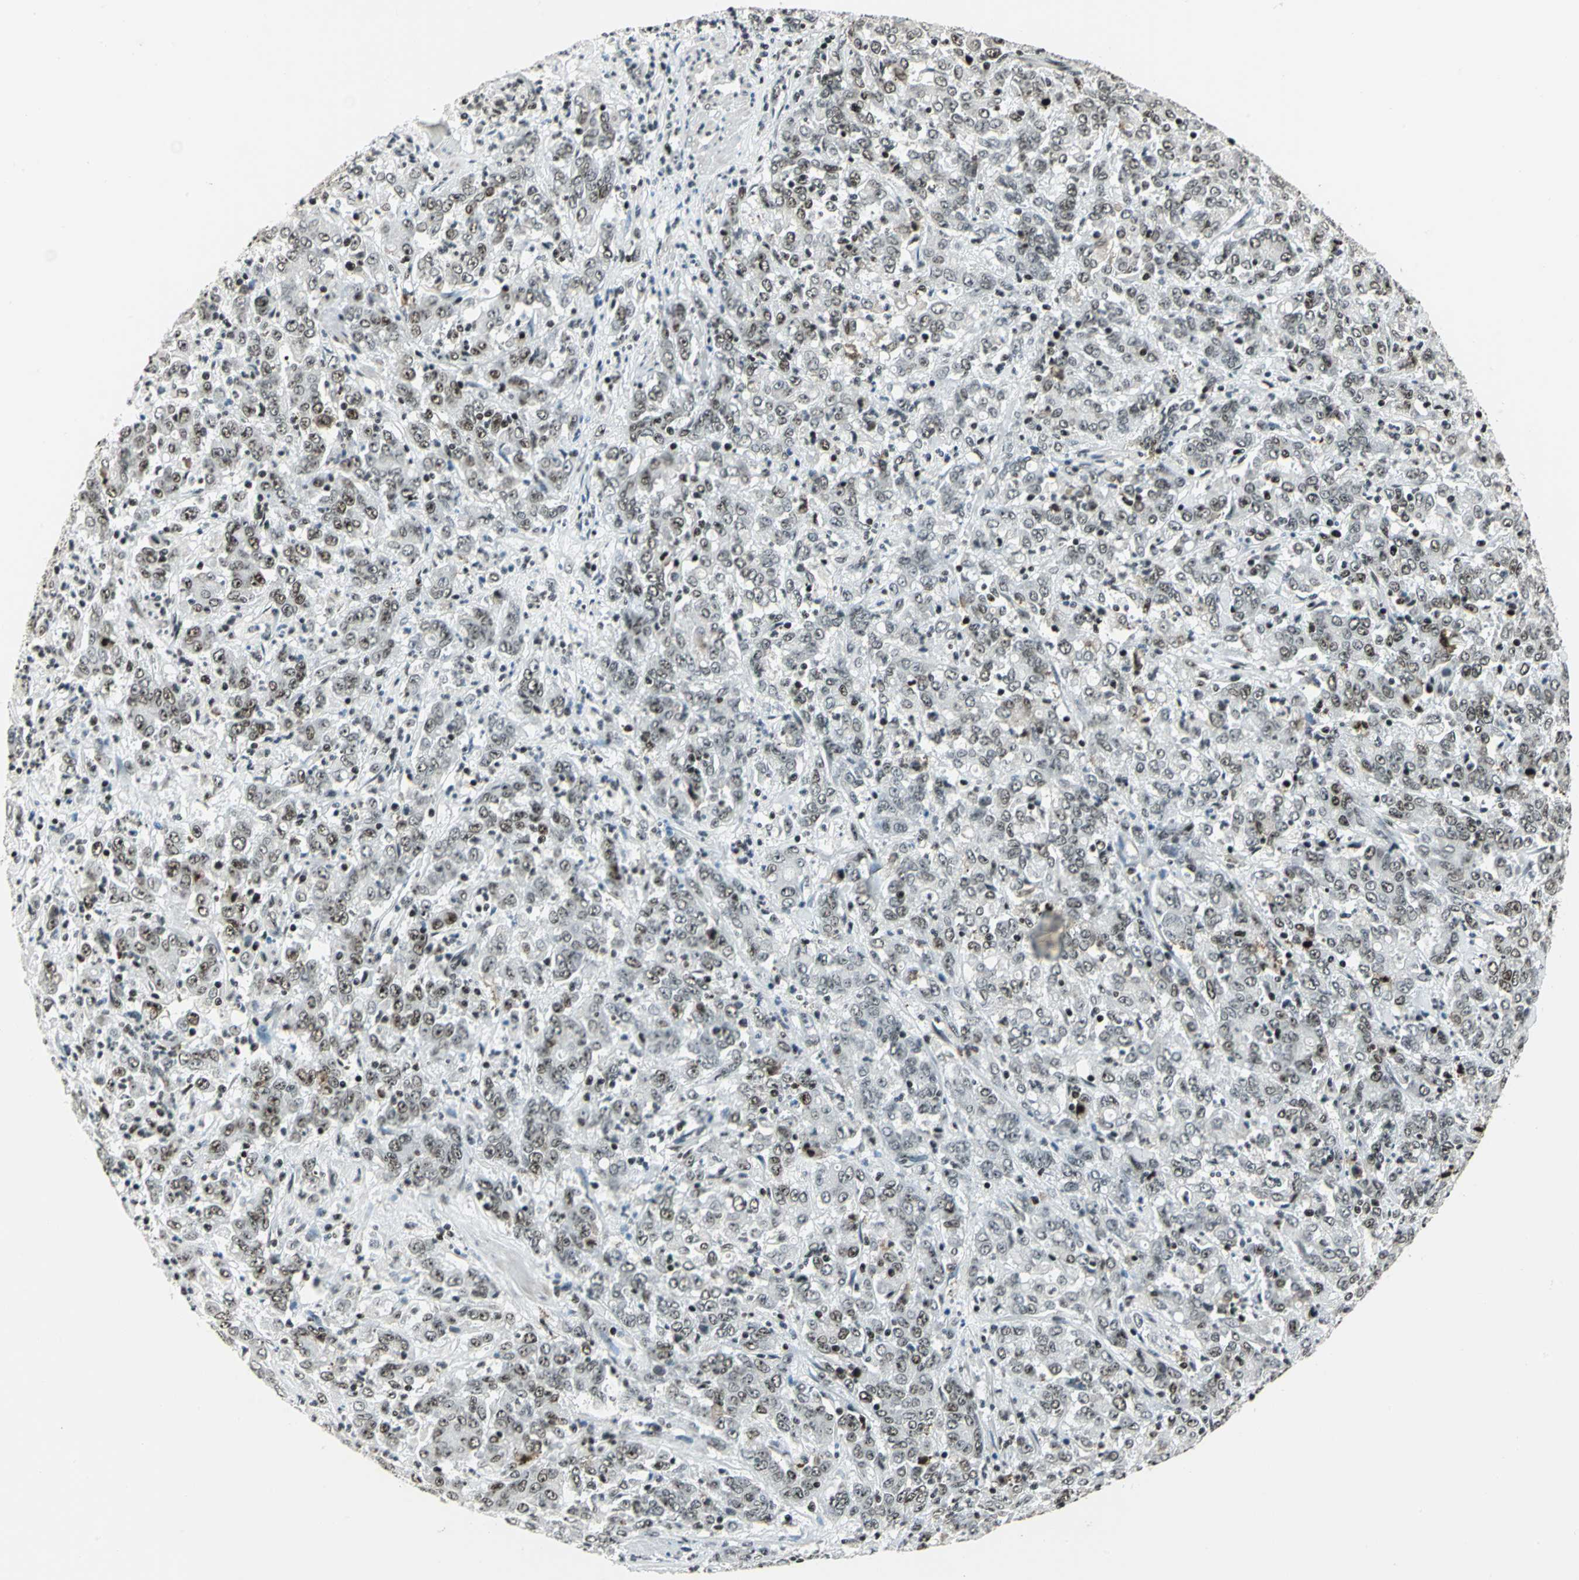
{"staining": {"intensity": "weak", "quantity": "<25%", "location": "nuclear"}, "tissue": "stomach cancer", "cell_type": "Tumor cells", "image_type": "cancer", "snomed": [{"axis": "morphology", "description": "Adenocarcinoma, NOS"}, {"axis": "topography", "description": "Stomach, lower"}], "caption": "A high-resolution photomicrograph shows immunohistochemistry (IHC) staining of stomach cancer (adenocarcinoma), which demonstrates no significant expression in tumor cells.", "gene": "UBTF", "patient": {"sex": "female", "age": 71}}